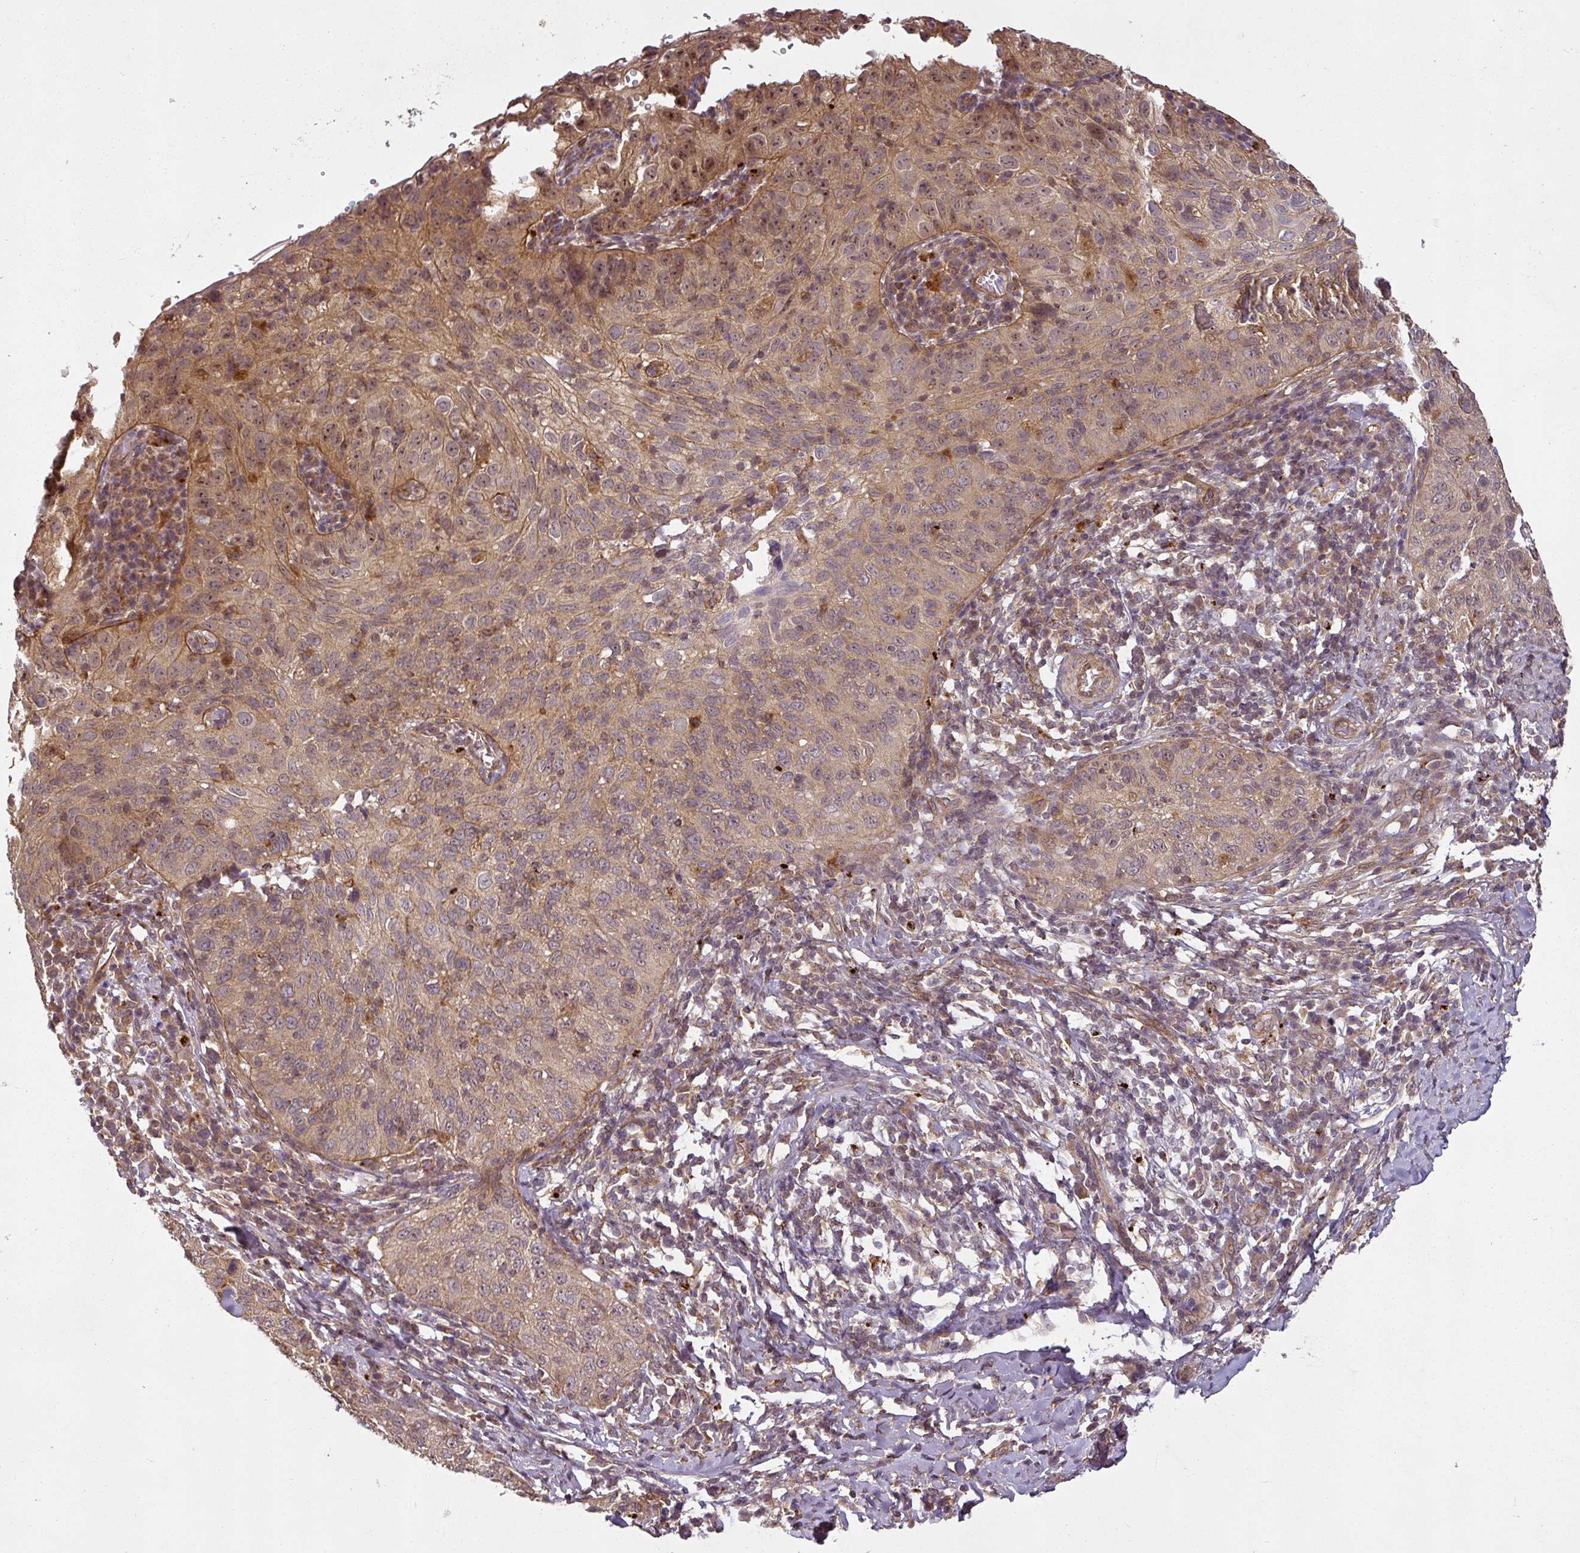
{"staining": {"intensity": "weak", "quantity": ">75%", "location": "cytoplasmic/membranous,nuclear"}, "tissue": "cervical cancer", "cell_type": "Tumor cells", "image_type": "cancer", "snomed": [{"axis": "morphology", "description": "Squamous cell carcinoma, NOS"}, {"axis": "topography", "description": "Cervix"}], "caption": "Cervical cancer (squamous cell carcinoma) was stained to show a protein in brown. There is low levels of weak cytoplasmic/membranous and nuclear staining in about >75% of tumor cells.", "gene": "DIMT1", "patient": {"sex": "female", "age": 30}}